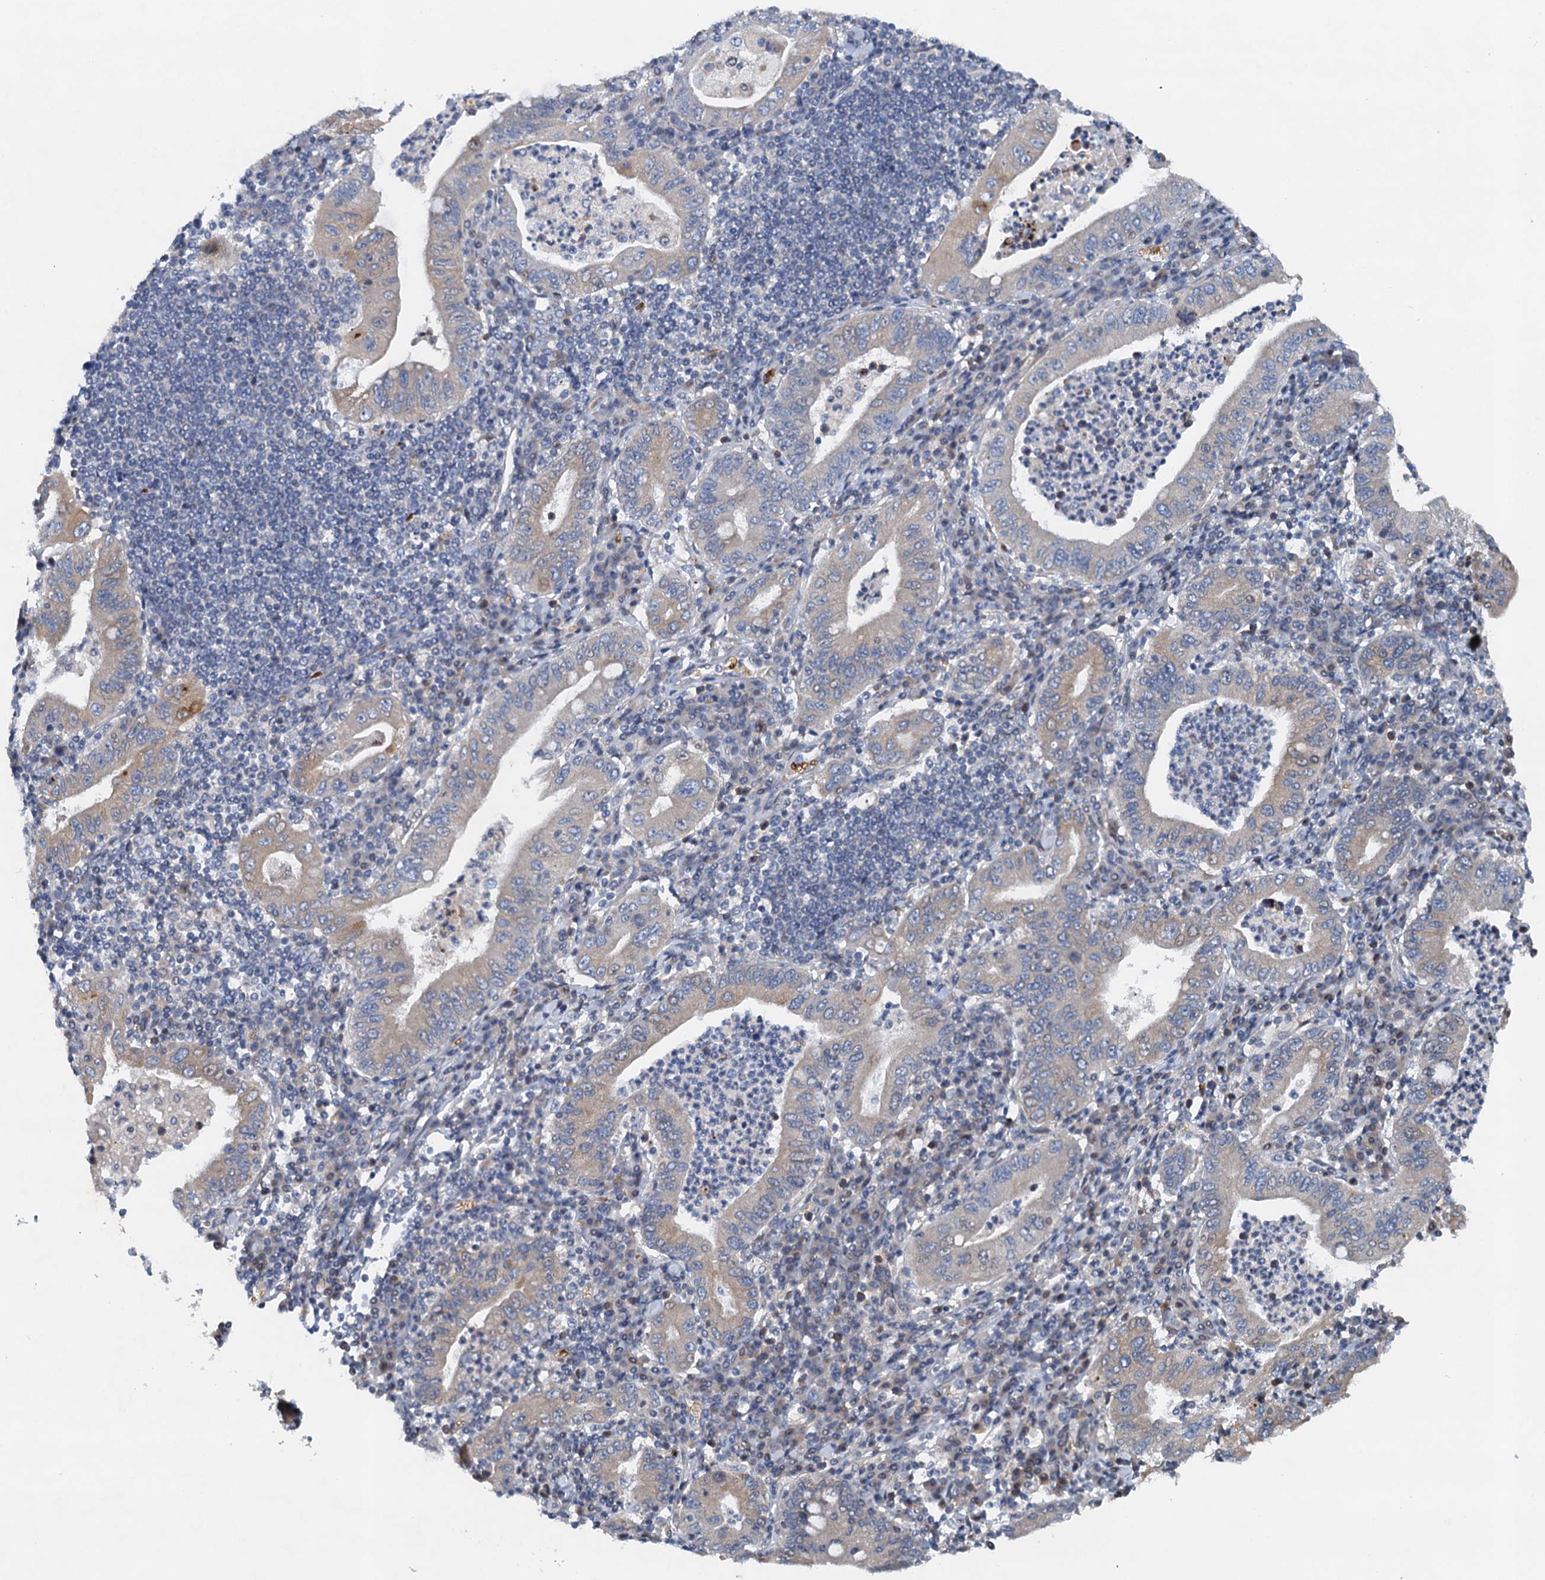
{"staining": {"intensity": "weak", "quantity": "25%-75%", "location": "cytoplasmic/membranous"}, "tissue": "stomach cancer", "cell_type": "Tumor cells", "image_type": "cancer", "snomed": [{"axis": "morphology", "description": "Normal tissue, NOS"}, {"axis": "morphology", "description": "Adenocarcinoma, NOS"}, {"axis": "topography", "description": "Esophagus"}, {"axis": "topography", "description": "Stomach, upper"}, {"axis": "topography", "description": "Peripheral nerve tissue"}], "caption": "Protein expression analysis of stomach cancer (adenocarcinoma) exhibits weak cytoplasmic/membranous expression in approximately 25%-75% of tumor cells. (DAB (3,3'-diaminobenzidine) = brown stain, brightfield microscopy at high magnification).", "gene": "NBEA", "patient": {"sex": "male", "age": 62}}